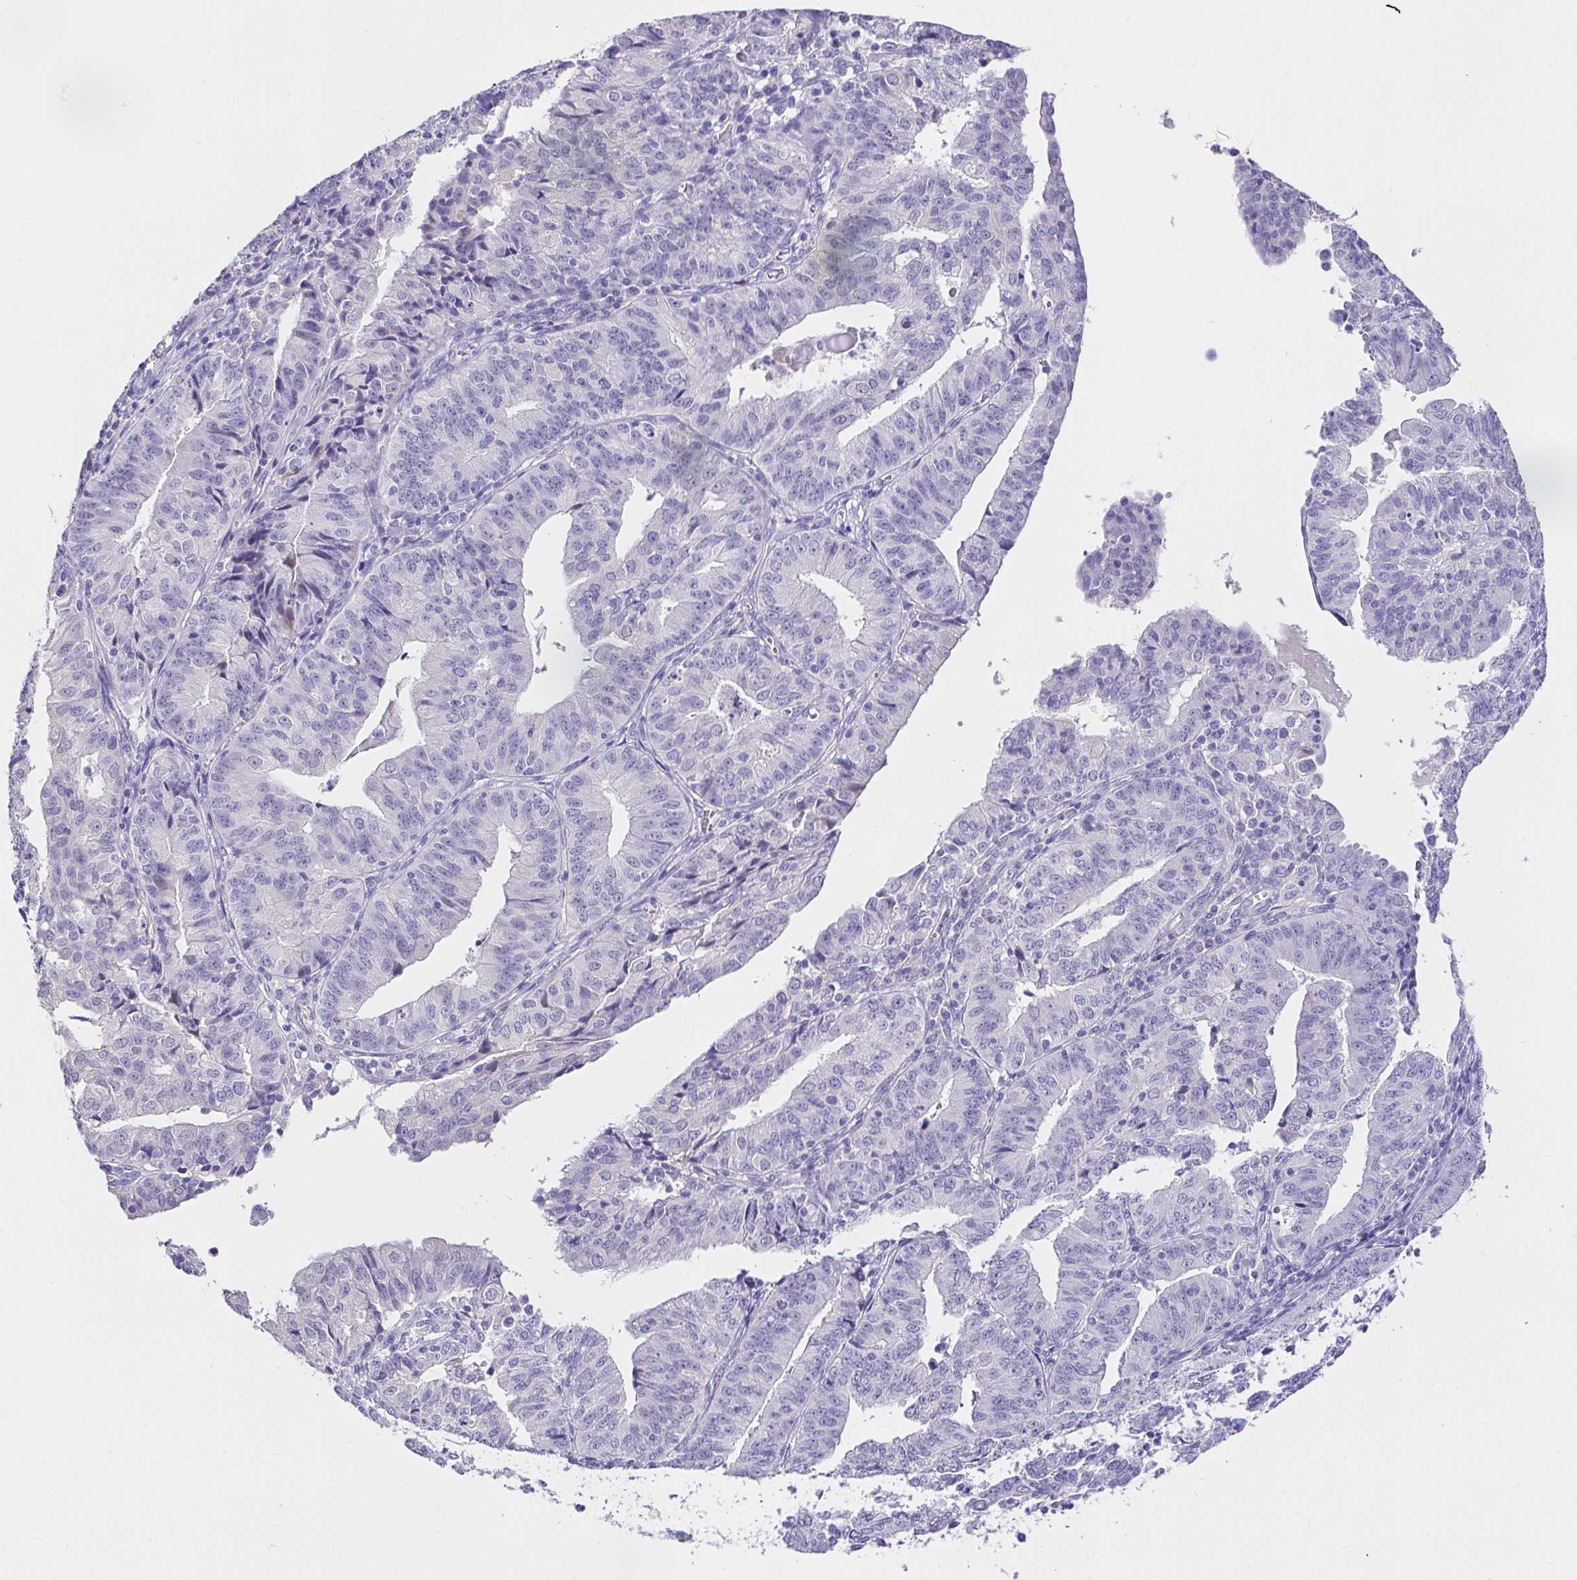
{"staining": {"intensity": "negative", "quantity": "none", "location": "none"}, "tissue": "endometrial cancer", "cell_type": "Tumor cells", "image_type": "cancer", "snomed": [{"axis": "morphology", "description": "Adenocarcinoma, NOS"}, {"axis": "topography", "description": "Endometrium"}], "caption": "IHC photomicrograph of human endometrial adenocarcinoma stained for a protein (brown), which exhibits no expression in tumor cells. (Brightfield microscopy of DAB immunohistochemistry at high magnification).", "gene": "CDO1", "patient": {"sex": "female", "age": 56}}